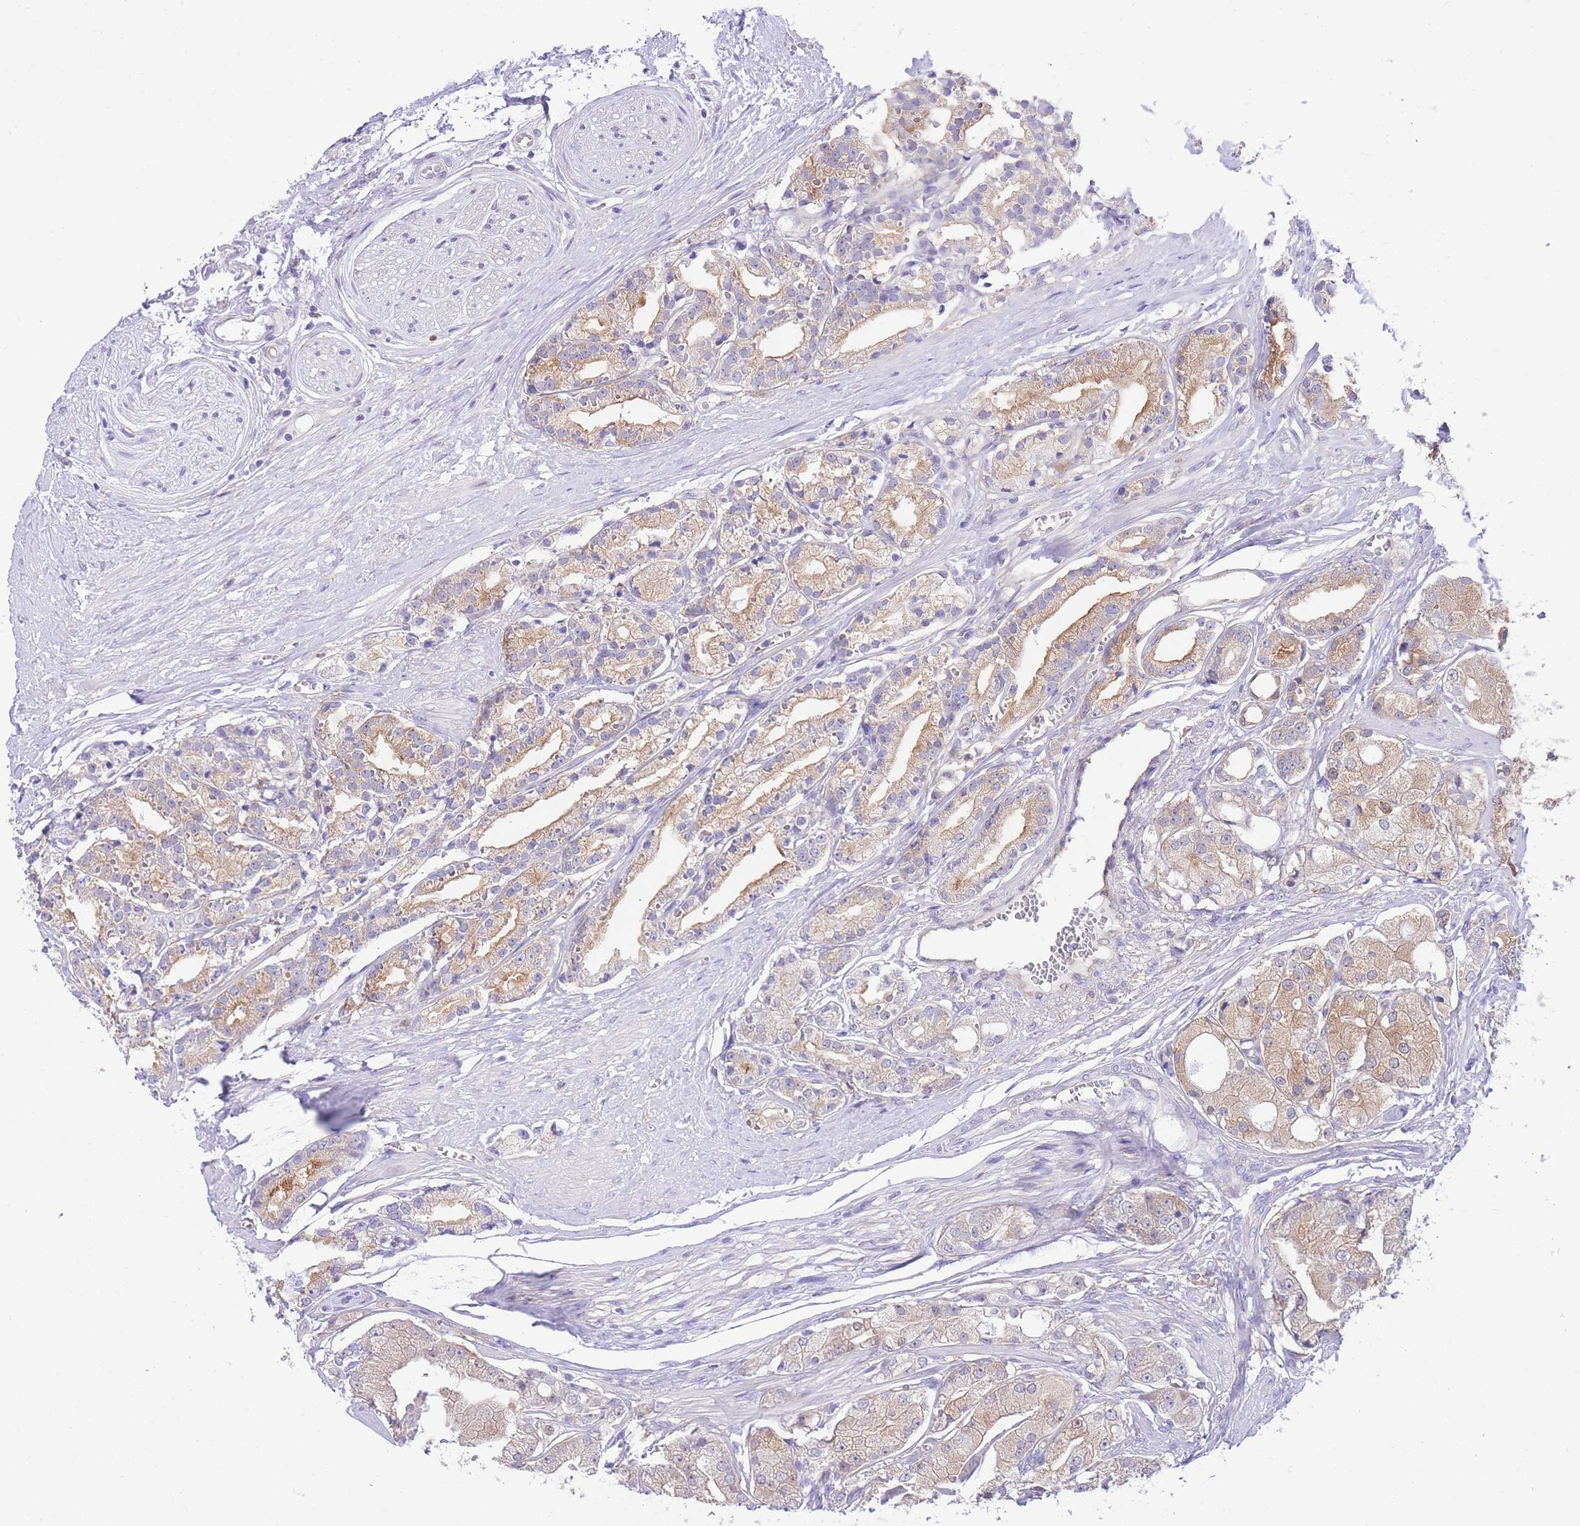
{"staining": {"intensity": "moderate", "quantity": "25%-75%", "location": "cytoplasmic/membranous"}, "tissue": "prostate cancer", "cell_type": "Tumor cells", "image_type": "cancer", "snomed": [{"axis": "morphology", "description": "Adenocarcinoma, High grade"}, {"axis": "topography", "description": "Prostate"}], "caption": "Immunohistochemical staining of high-grade adenocarcinoma (prostate) reveals medium levels of moderate cytoplasmic/membranous positivity in about 25%-75% of tumor cells.", "gene": "NAMPT", "patient": {"sex": "male", "age": 71}}